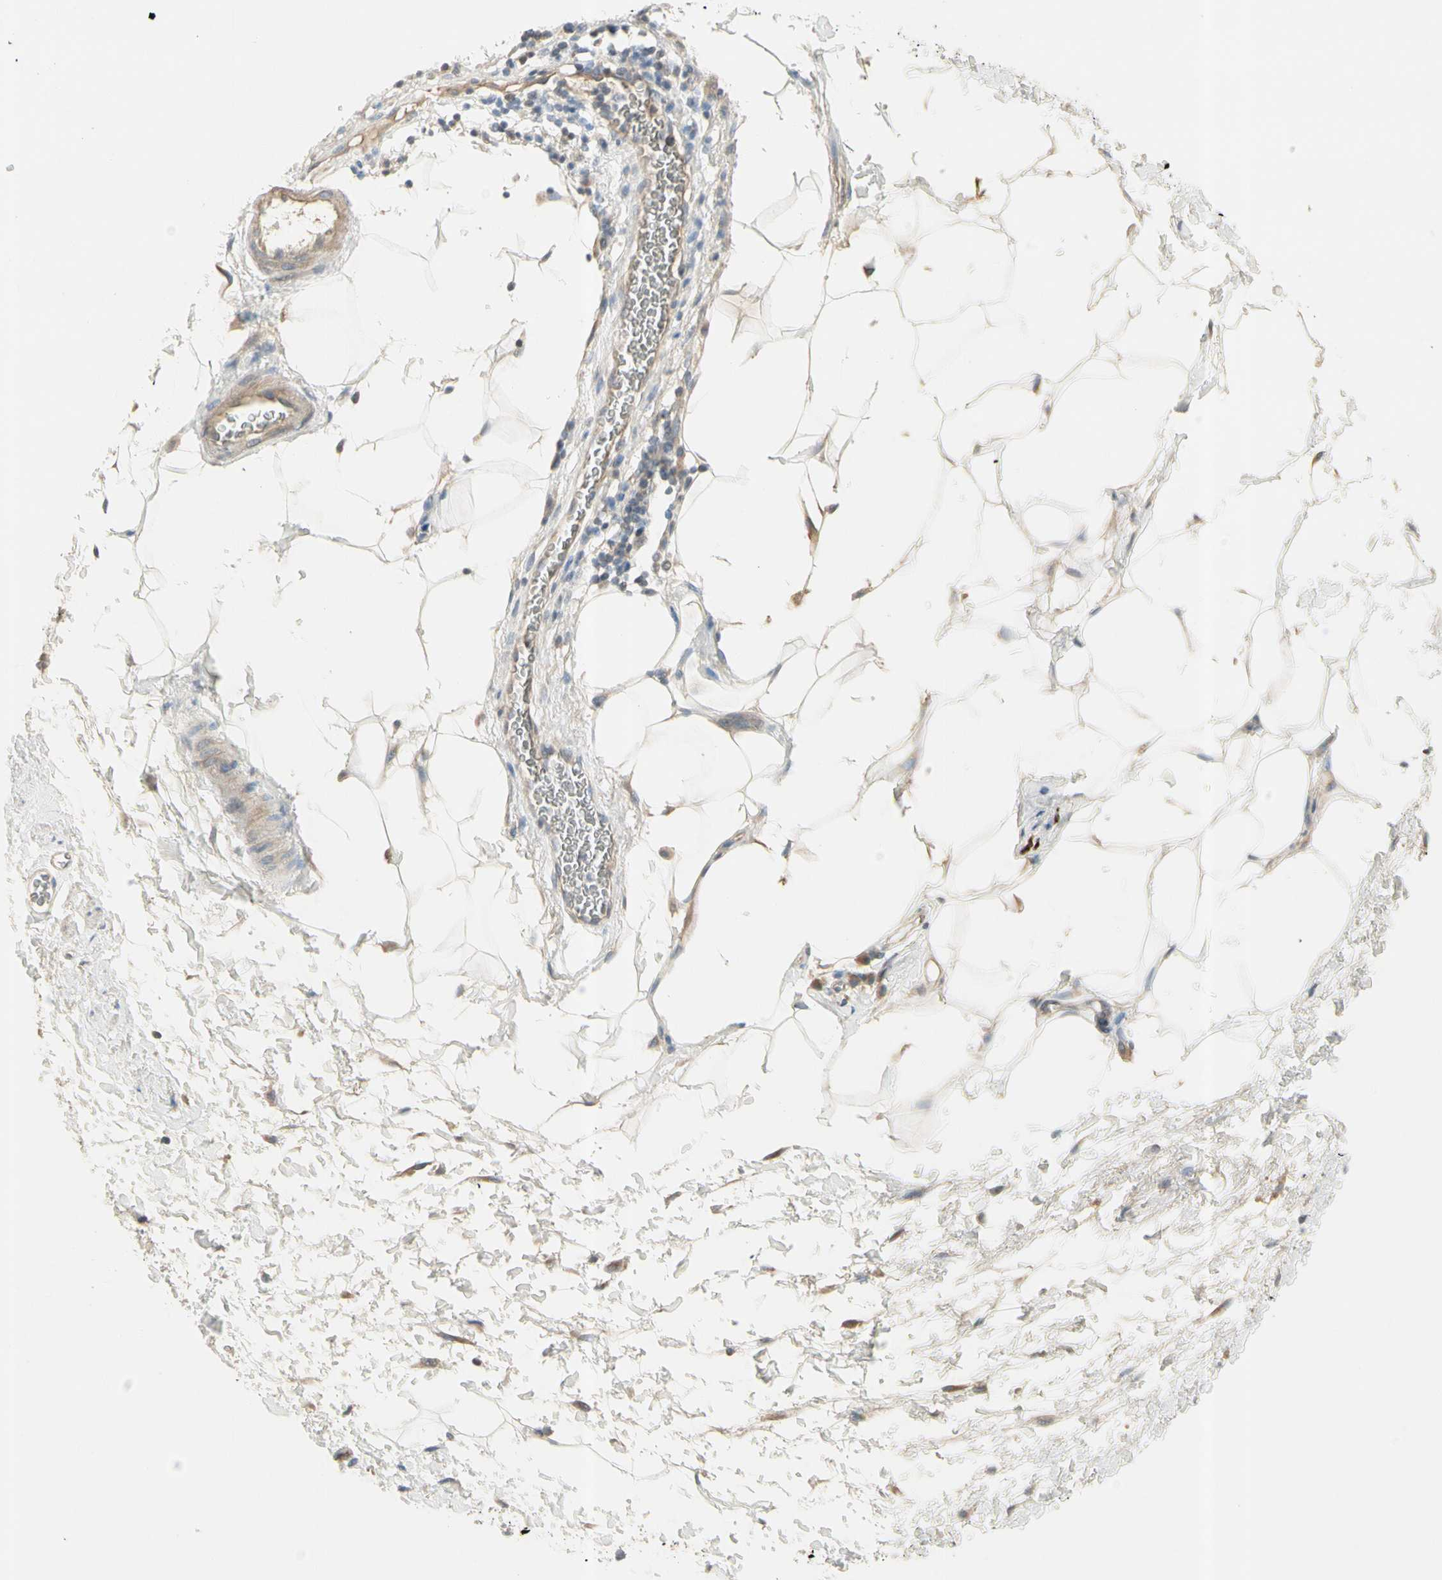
{"staining": {"intensity": "moderate", "quantity": ">75%", "location": "cytoplasmic/membranous"}, "tissue": "adipose tissue", "cell_type": "Adipocytes", "image_type": "normal", "snomed": [{"axis": "morphology", "description": "Normal tissue, NOS"}, {"axis": "topography", "description": "Soft tissue"}, {"axis": "topography", "description": "Peripheral nerve tissue"}], "caption": "This is a micrograph of immunohistochemistry staining of normal adipose tissue, which shows moderate expression in the cytoplasmic/membranous of adipocytes.", "gene": "CYP2E1", "patient": {"sex": "female", "age": 71}}